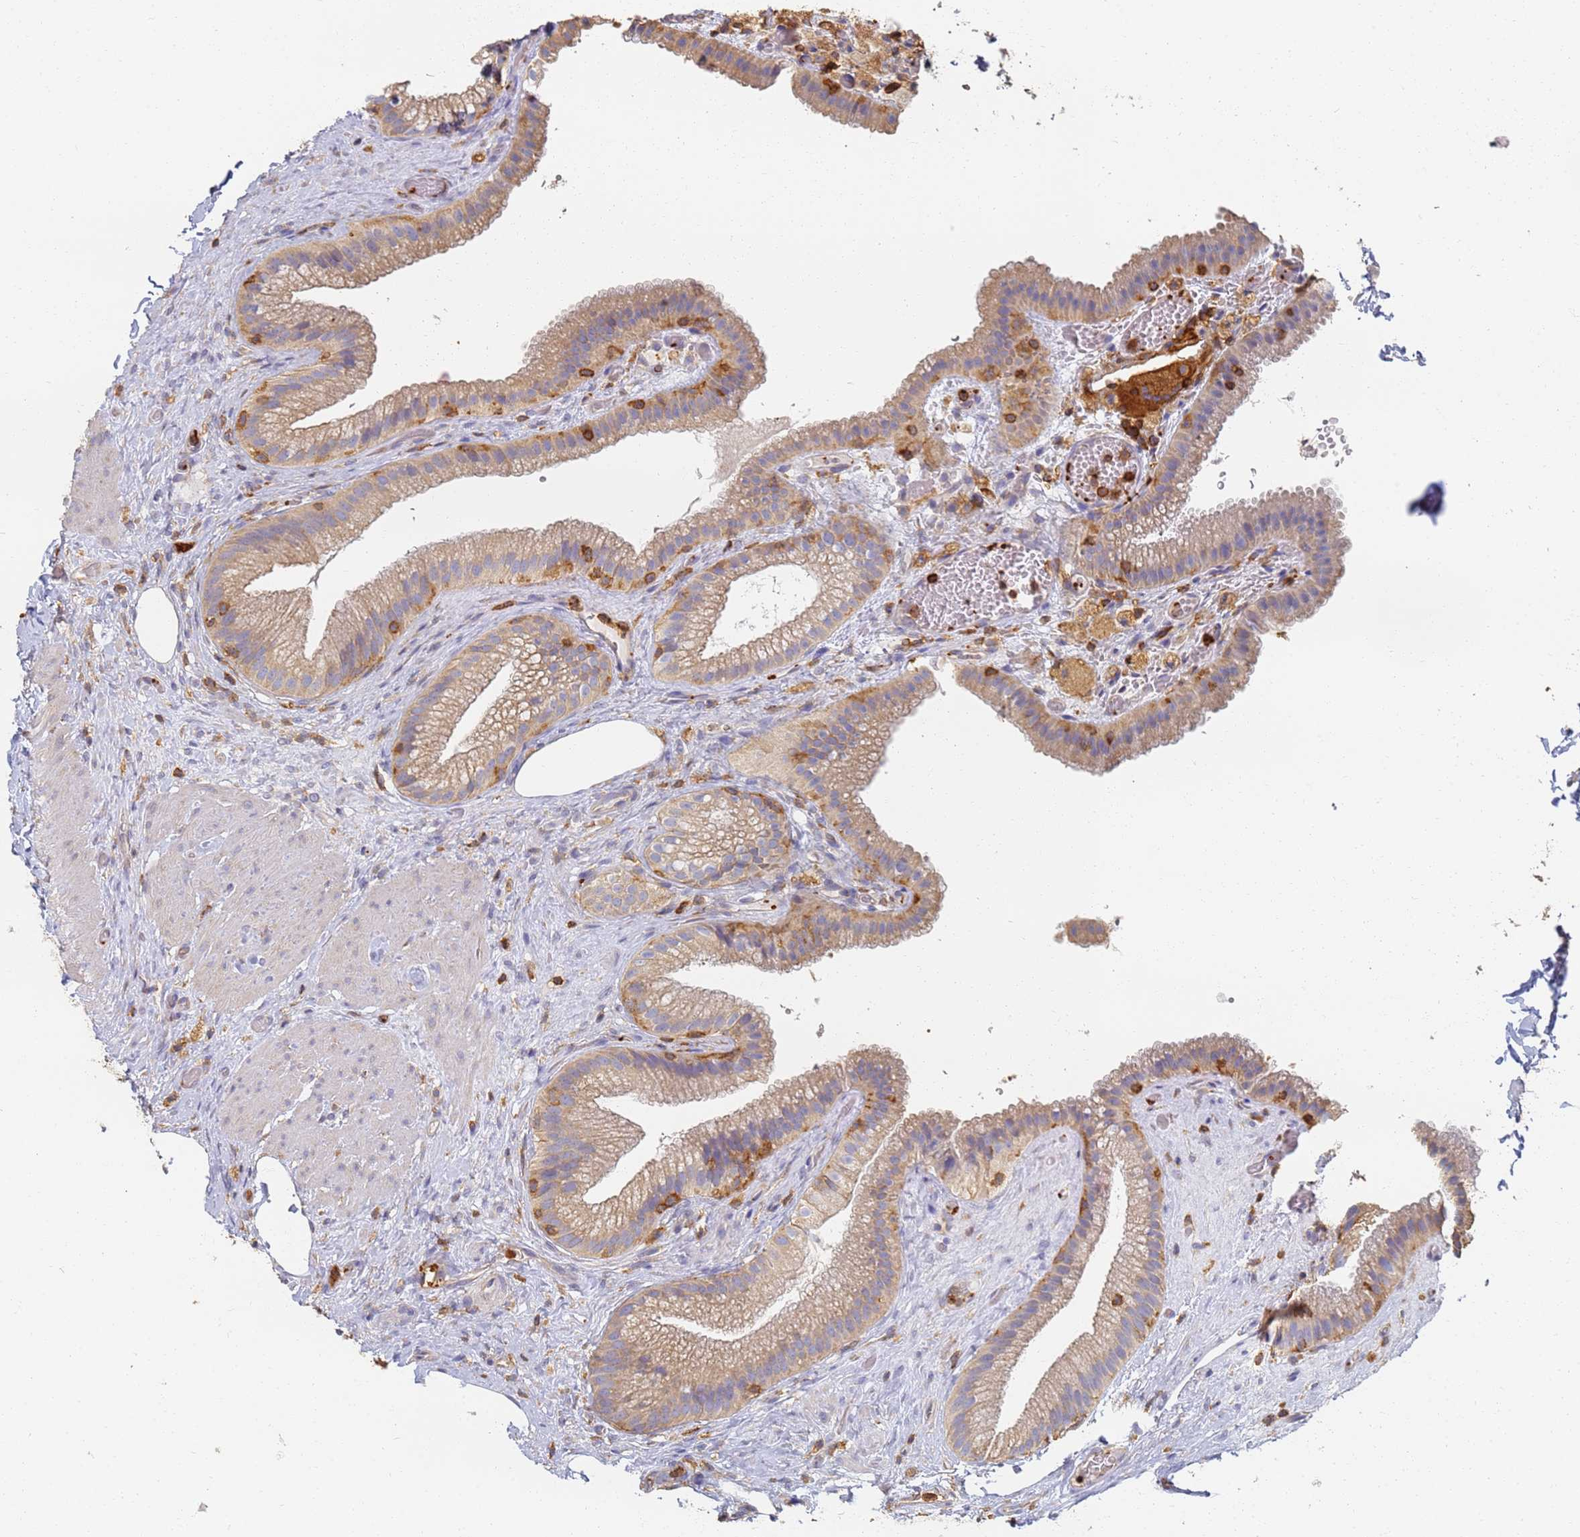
{"staining": {"intensity": "moderate", "quantity": "25%-75%", "location": "cytoplasmic/membranous"}, "tissue": "gallbladder", "cell_type": "Glandular cells", "image_type": "normal", "snomed": [{"axis": "morphology", "description": "Normal tissue, NOS"}, {"axis": "morphology", "description": "Inflammation, NOS"}, {"axis": "topography", "description": "Gallbladder"}], "caption": "Unremarkable gallbladder reveals moderate cytoplasmic/membranous positivity in approximately 25%-75% of glandular cells, visualized by immunohistochemistry.", "gene": "BIN2", "patient": {"sex": "male", "age": 51}}